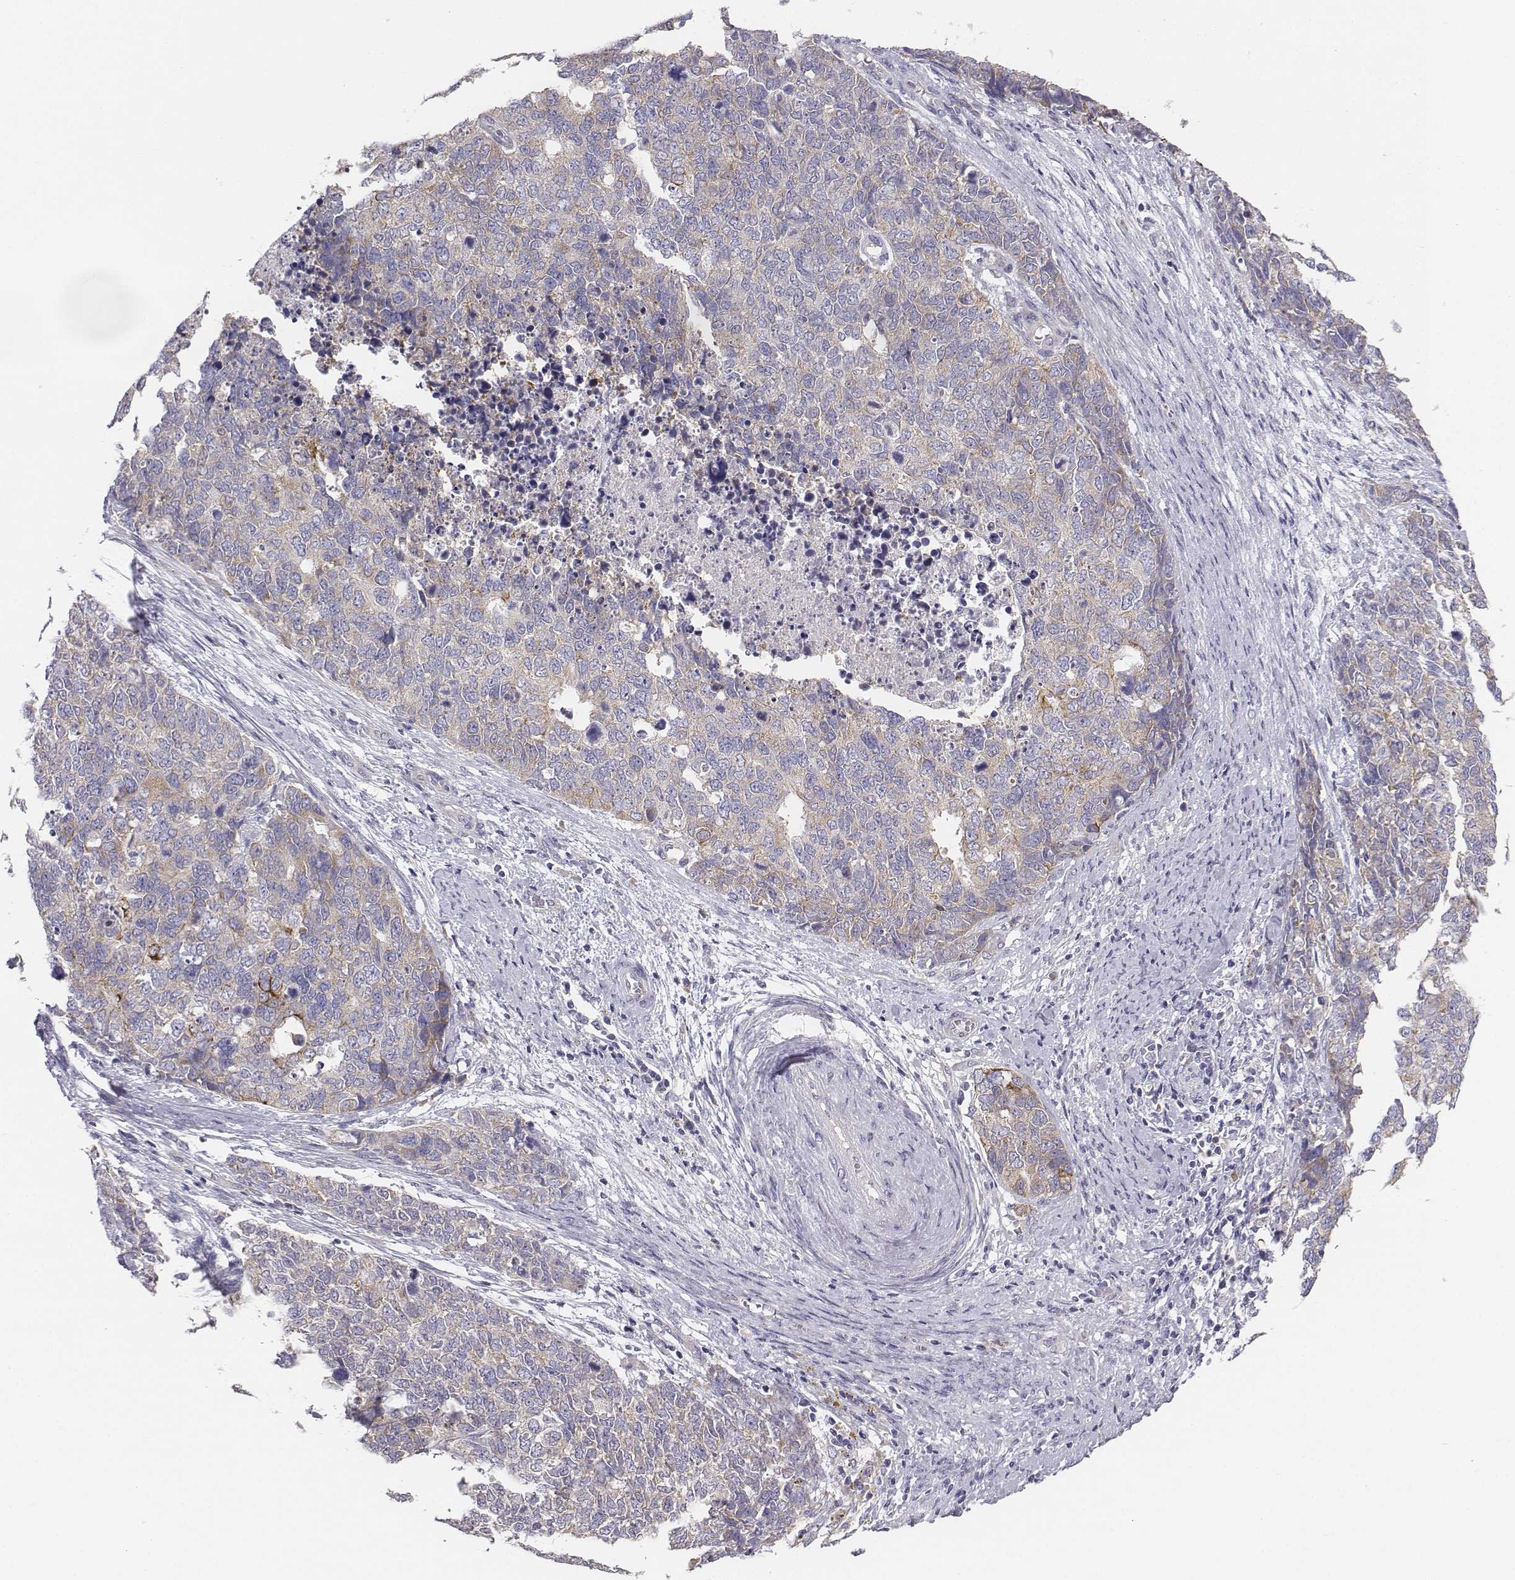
{"staining": {"intensity": "weak", "quantity": "<25%", "location": "cytoplasmic/membranous"}, "tissue": "cervical cancer", "cell_type": "Tumor cells", "image_type": "cancer", "snomed": [{"axis": "morphology", "description": "Squamous cell carcinoma, NOS"}, {"axis": "topography", "description": "Cervix"}], "caption": "Micrograph shows no protein expression in tumor cells of cervical cancer tissue.", "gene": "CHST14", "patient": {"sex": "female", "age": 63}}